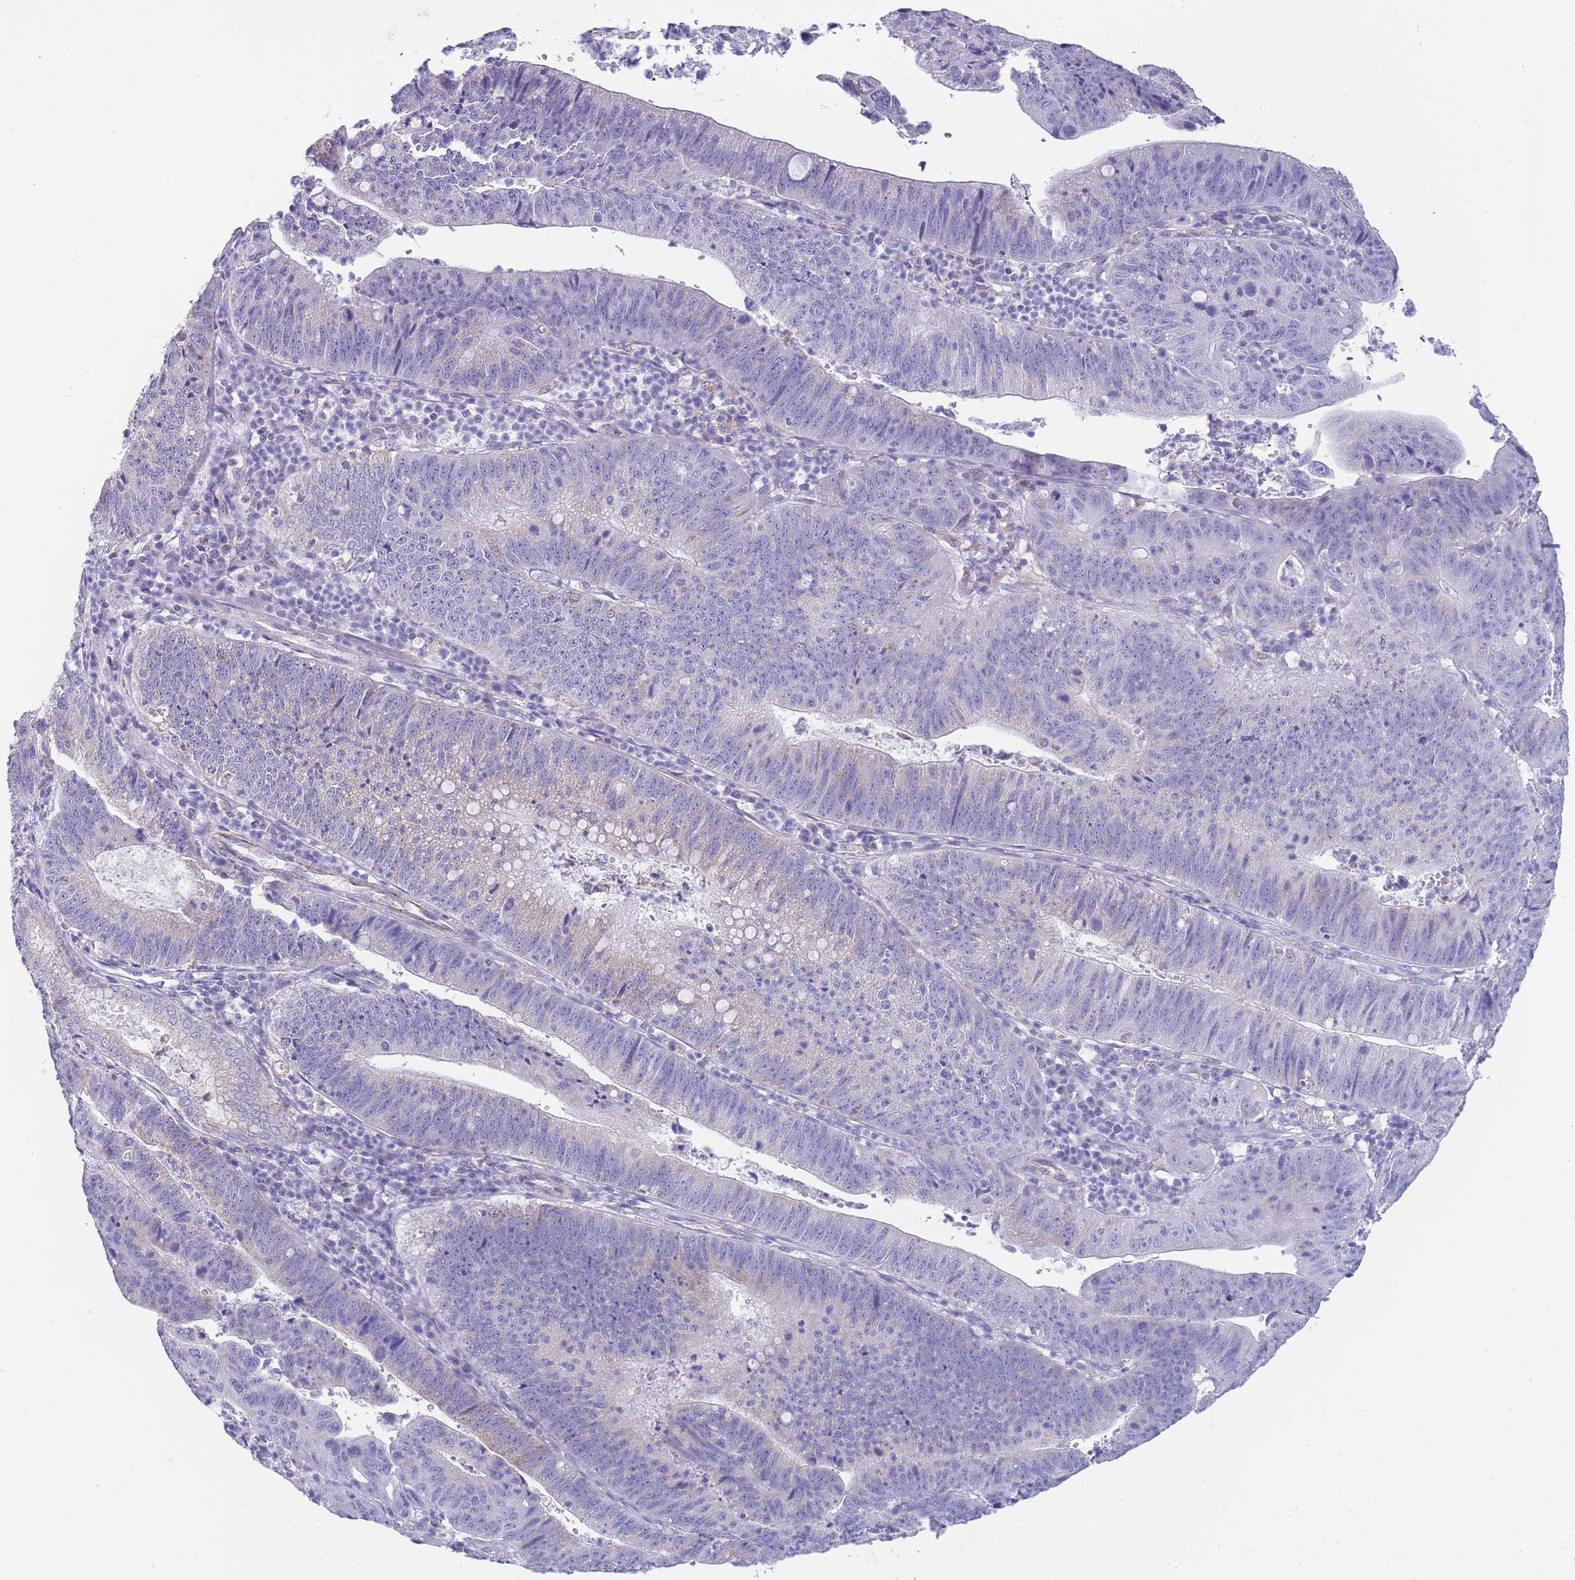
{"staining": {"intensity": "negative", "quantity": "none", "location": "none"}, "tissue": "stomach cancer", "cell_type": "Tumor cells", "image_type": "cancer", "snomed": [{"axis": "morphology", "description": "Adenocarcinoma, NOS"}, {"axis": "topography", "description": "Stomach"}], "caption": "This is an IHC histopathology image of stomach cancer. There is no expression in tumor cells.", "gene": "INTS2", "patient": {"sex": "male", "age": 59}}